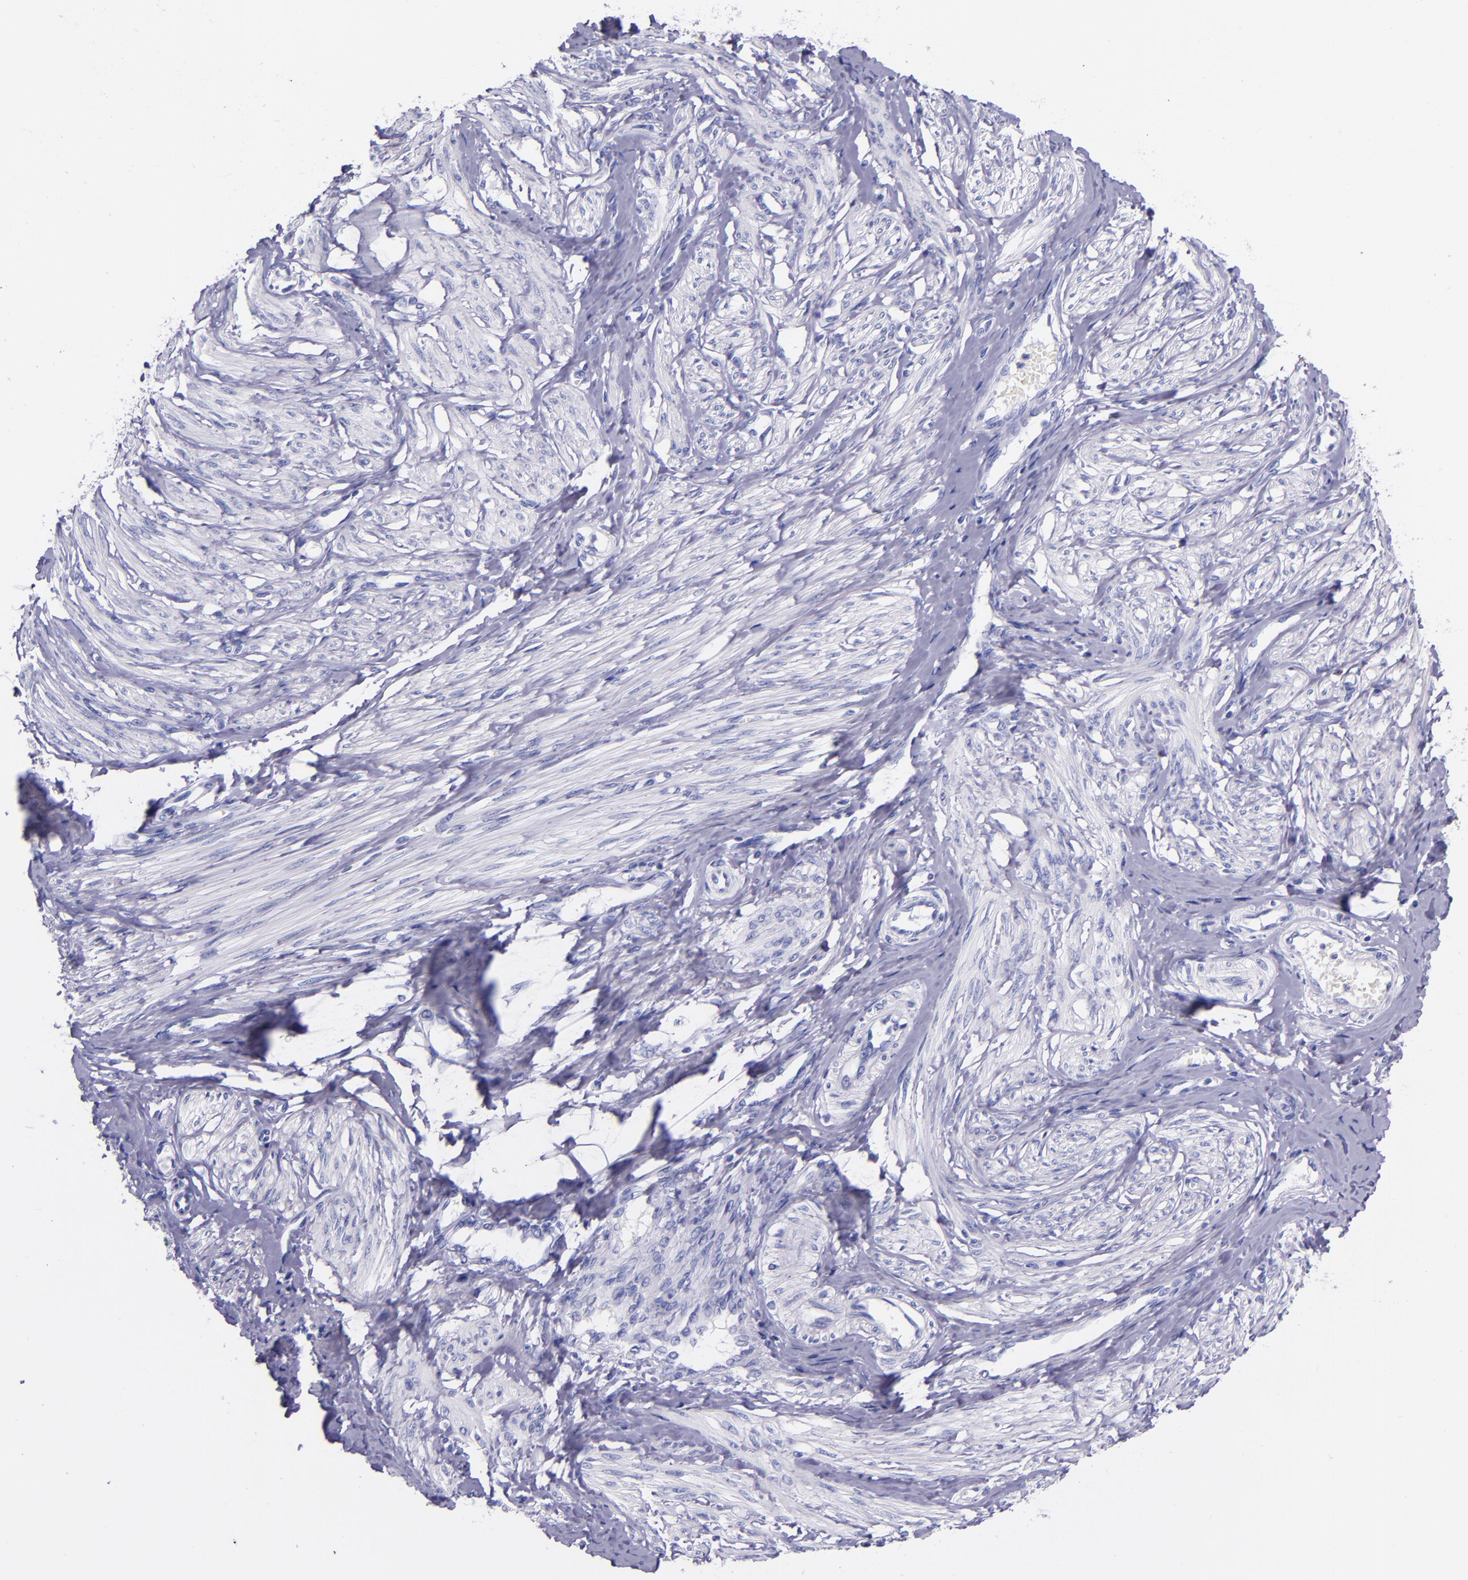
{"staining": {"intensity": "negative", "quantity": "none", "location": "none"}, "tissue": "smooth muscle", "cell_type": "Smooth muscle cells", "image_type": "normal", "snomed": [{"axis": "morphology", "description": "Normal tissue, NOS"}, {"axis": "topography", "description": "Smooth muscle"}, {"axis": "topography", "description": "Uterus"}], "caption": "A photomicrograph of human smooth muscle is negative for staining in smooth muscle cells. (DAB (3,3'-diaminobenzidine) immunohistochemistry visualized using brightfield microscopy, high magnification).", "gene": "SLPI", "patient": {"sex": "female", "age": 39}}